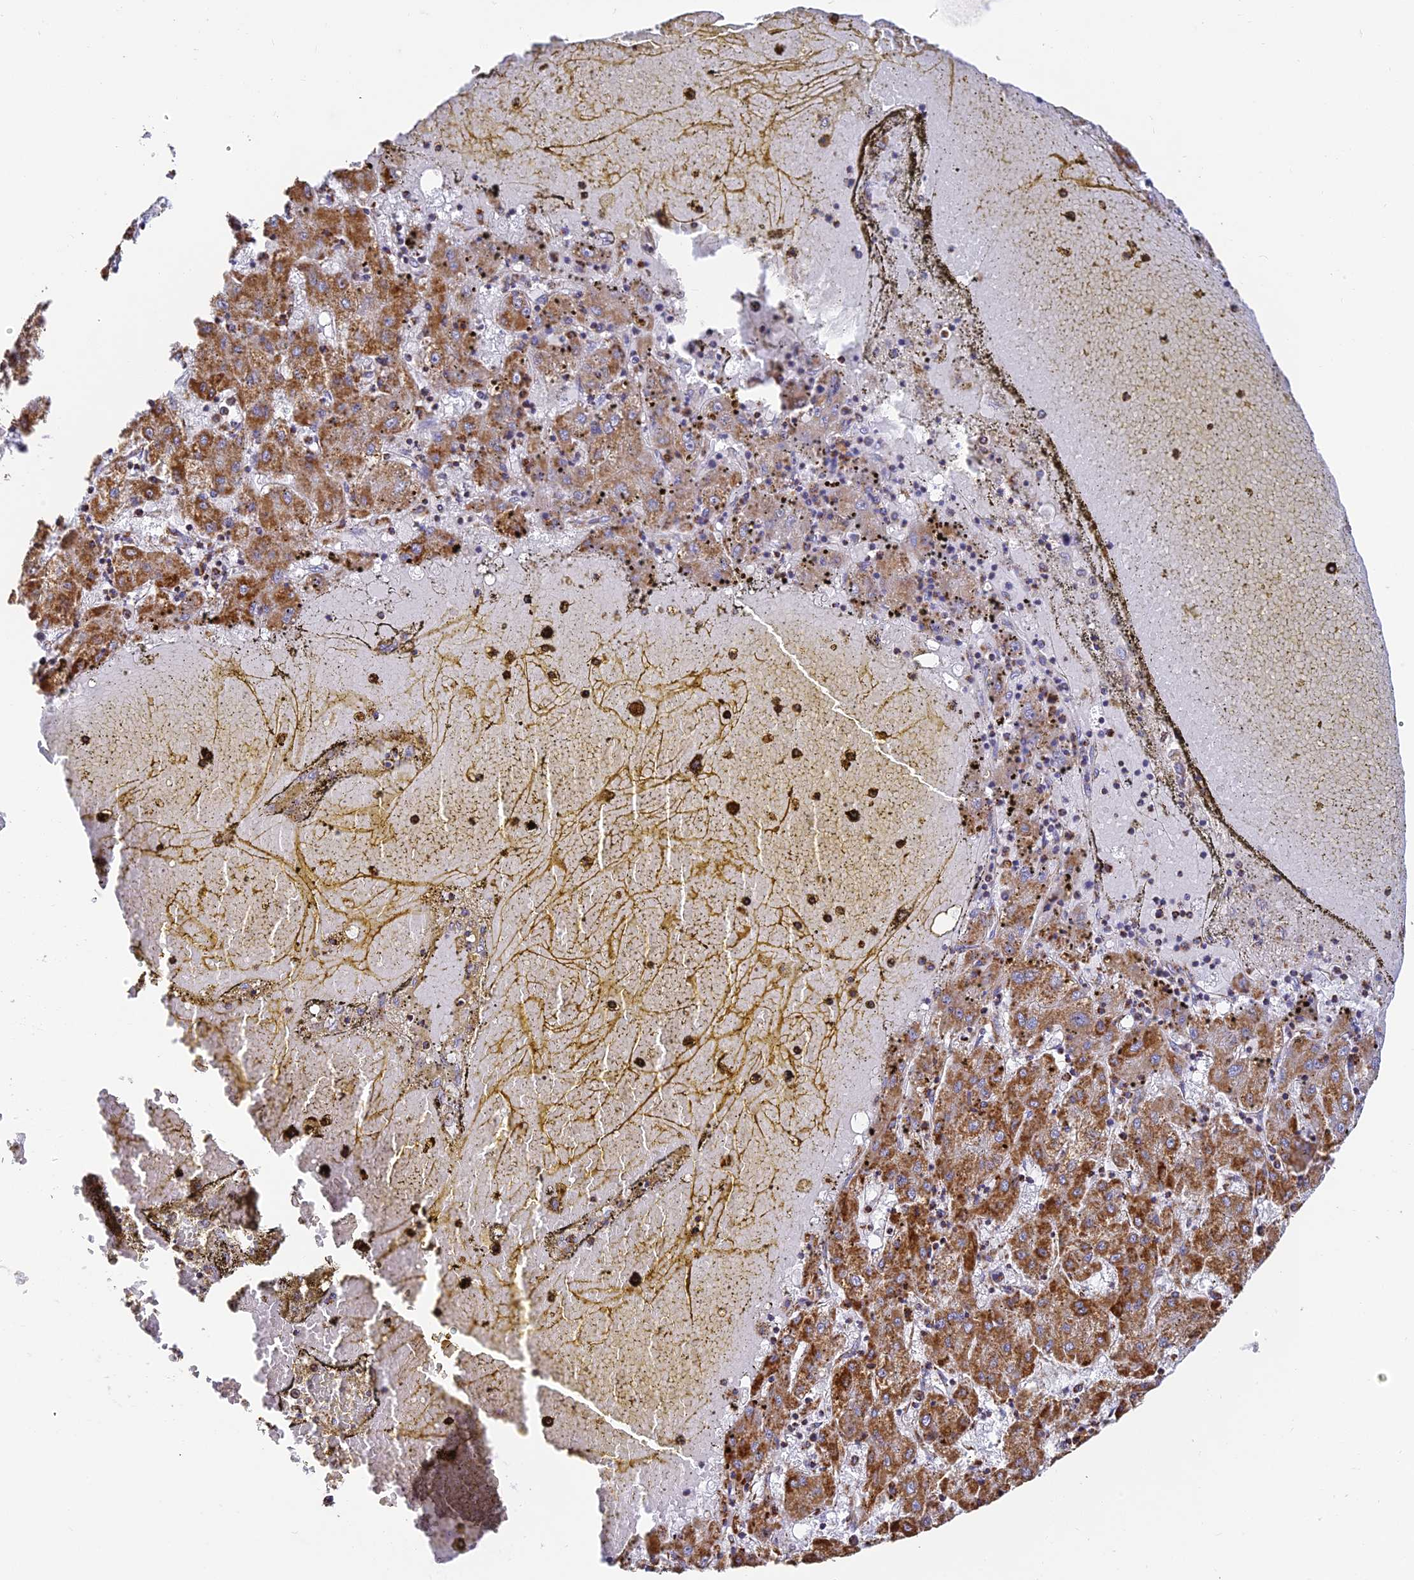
{"staining": {"intensity": "moderate", "quantity": ">75%", "location": "cytoplasmic/membranous"}, "tissue": "liver cancer", "cell_type": "Tumor cells", "image_type": "cancer", "snomed": [{"axis": "morphology", "description": "Carcinoma, Hepatocellular, NOS"}, {"axis": "topography", "description": "Liver"}], "caption": "A photomicrograph showing moderate cytoplasmic/membranous expression in approximately >75% of tumor cells in liver cancer (hepatocellular carcinoma), as visualized by brown immunohistochemical staining.", "gene": "COX6C", "patient": {"sex": "male", "age": 72}}